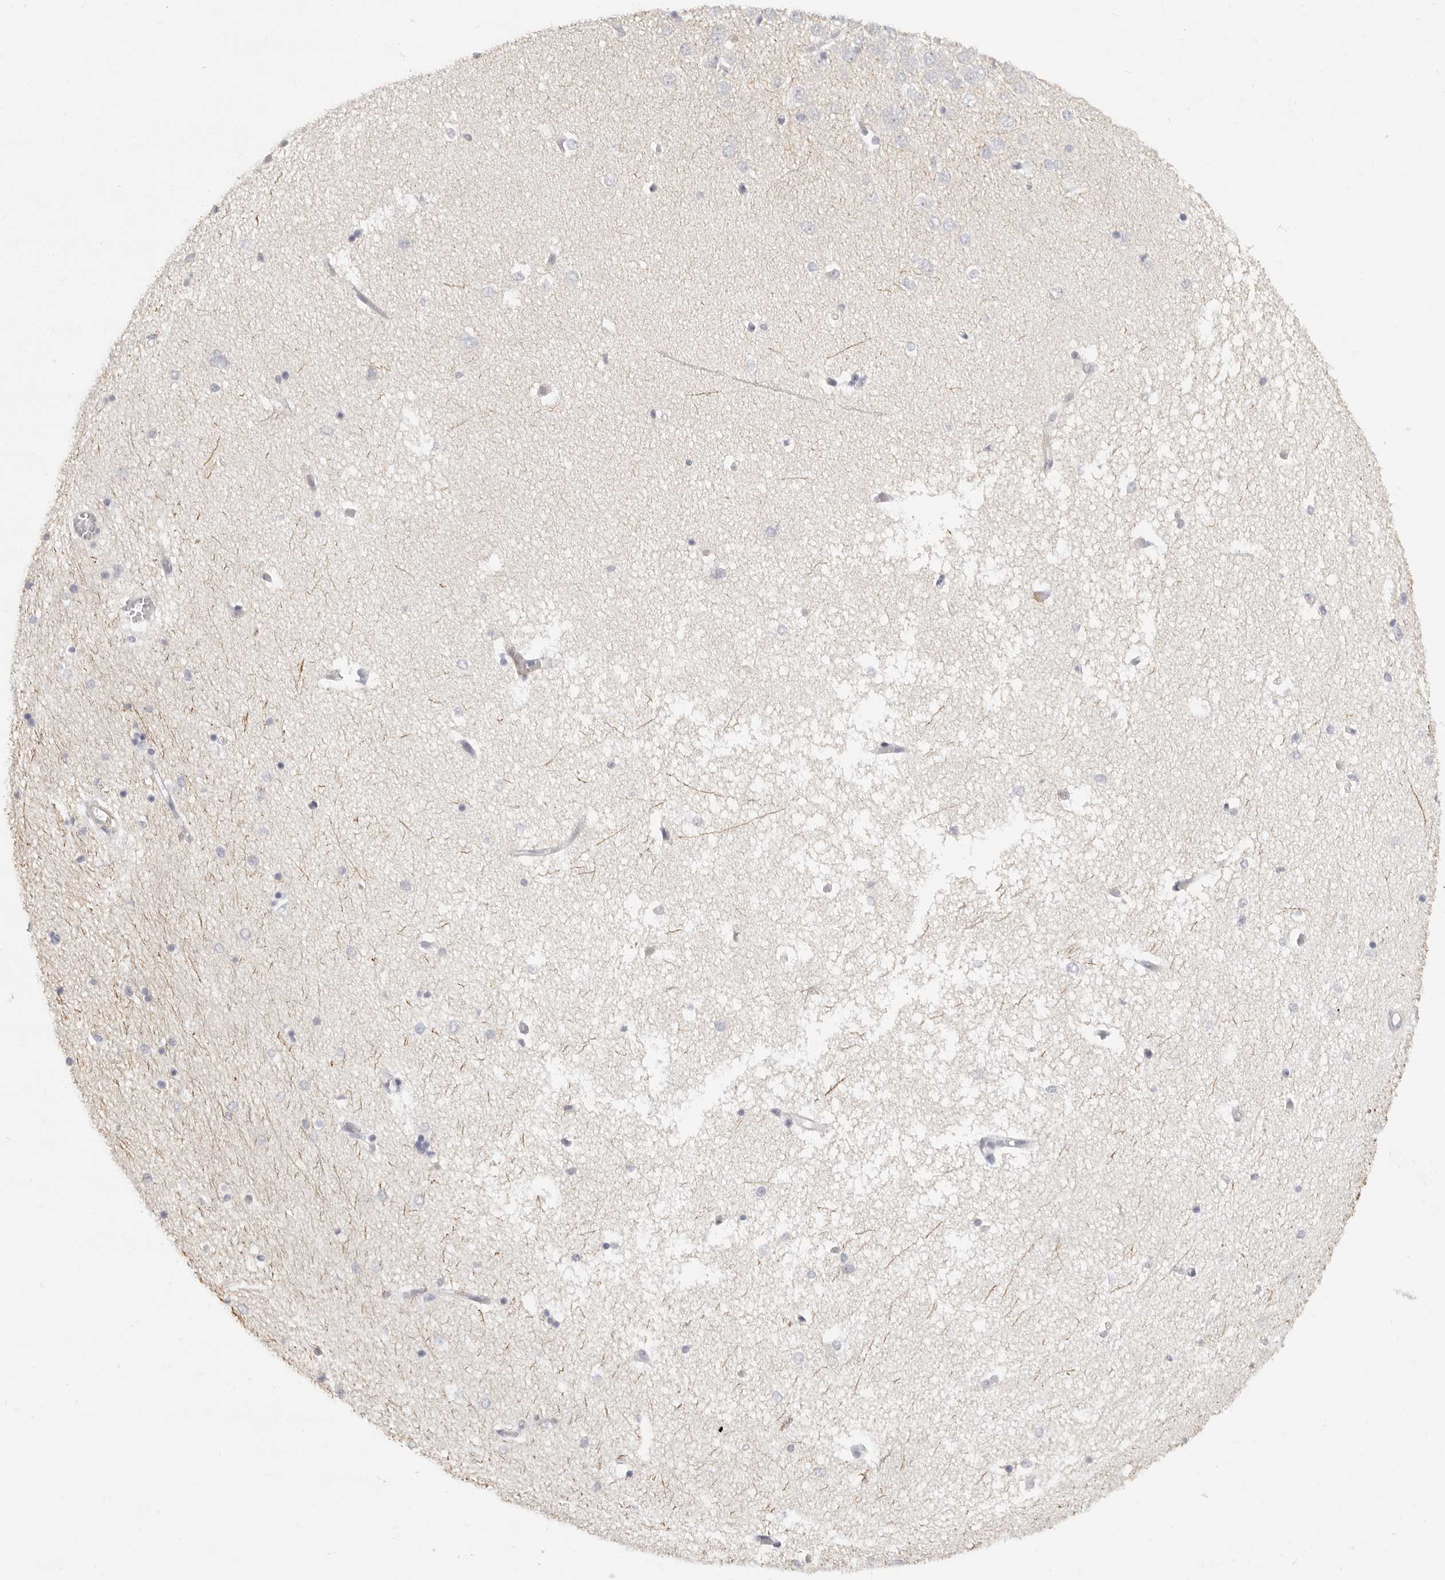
{"staining": {"intensity": "negative", "quantity": "none", "location": "none"}, "tissue": "hippocampus", "cell_type": "Glial cells", "image_type": "normal", "snomed": [{"axis": "morphology", "description": "Normal tissue, NOS"}, {"axis": "topography", "description": "Hippocampus"}], "caption": "Image shows no protein expression in glial cells of normal hippocampus. Brightfield microscopy of IHC stained with DAB (brown) and hematoxylin (blue), captured at high magnification.", "gene": "NIBAN1", "patient": {"sex": "male", "age": 45}}